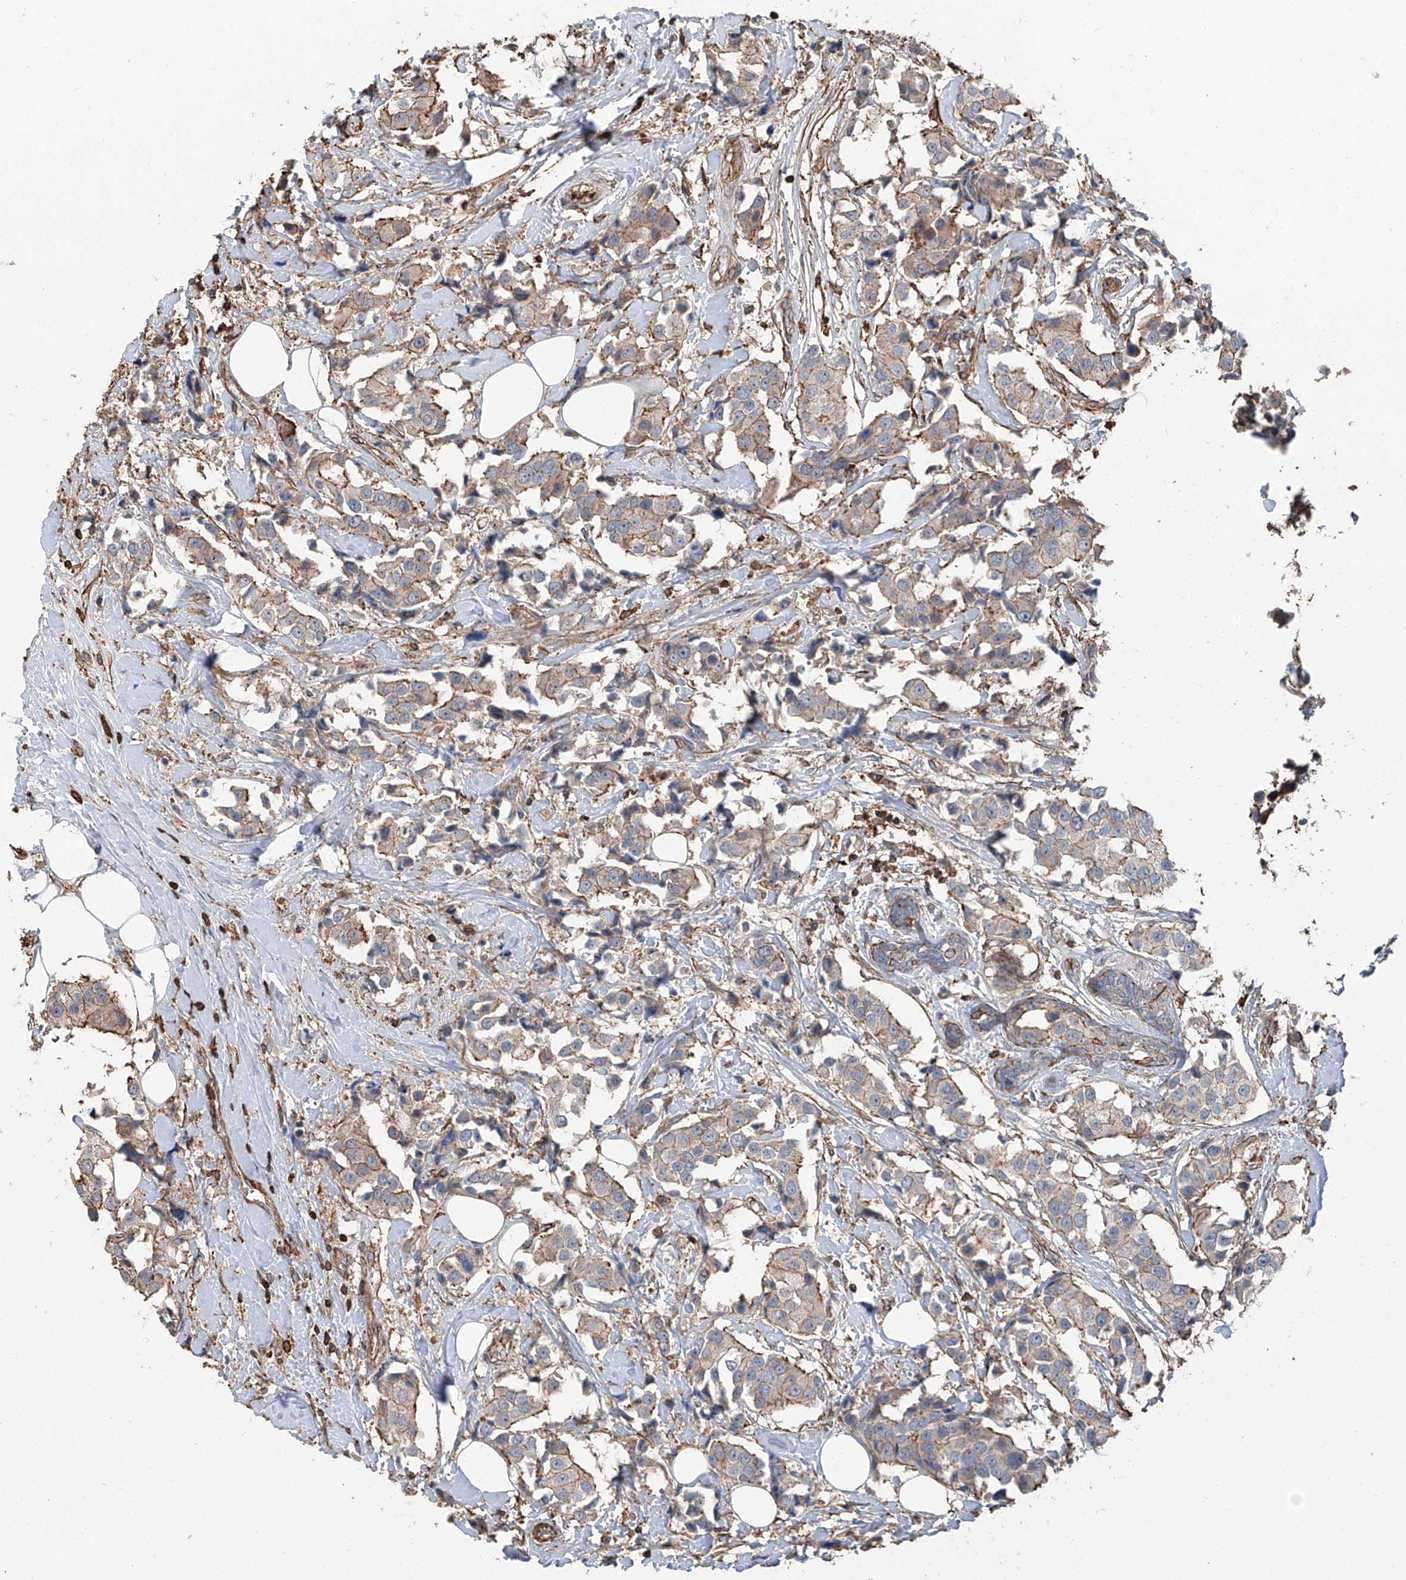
{"staining": {"intensity": "weak", "quantity": "25%-75%", "location": "cytoplasmic/membranous"}, "tissue": "breast cancer", "cell_type": "Tumor cells", "image_type": "cancer", "snomed": [{"axis": "morphology", "description": "Normal tissue, NOS"}, {"axis": "morphology", "description": "Duct carcinoma"}, {"axis": "topography", "description": "Breast"}], "caption": "Immunohistochemistry (IHC) photomicrograph of human breast cancer stained for a protein (brown), which shows low levels of weak cytoplasmic/membranous staining in approximately 25%-75% of tumor cells.", "gene": "PIEZO2", "patient": {"sex": "female", "age": 39}}